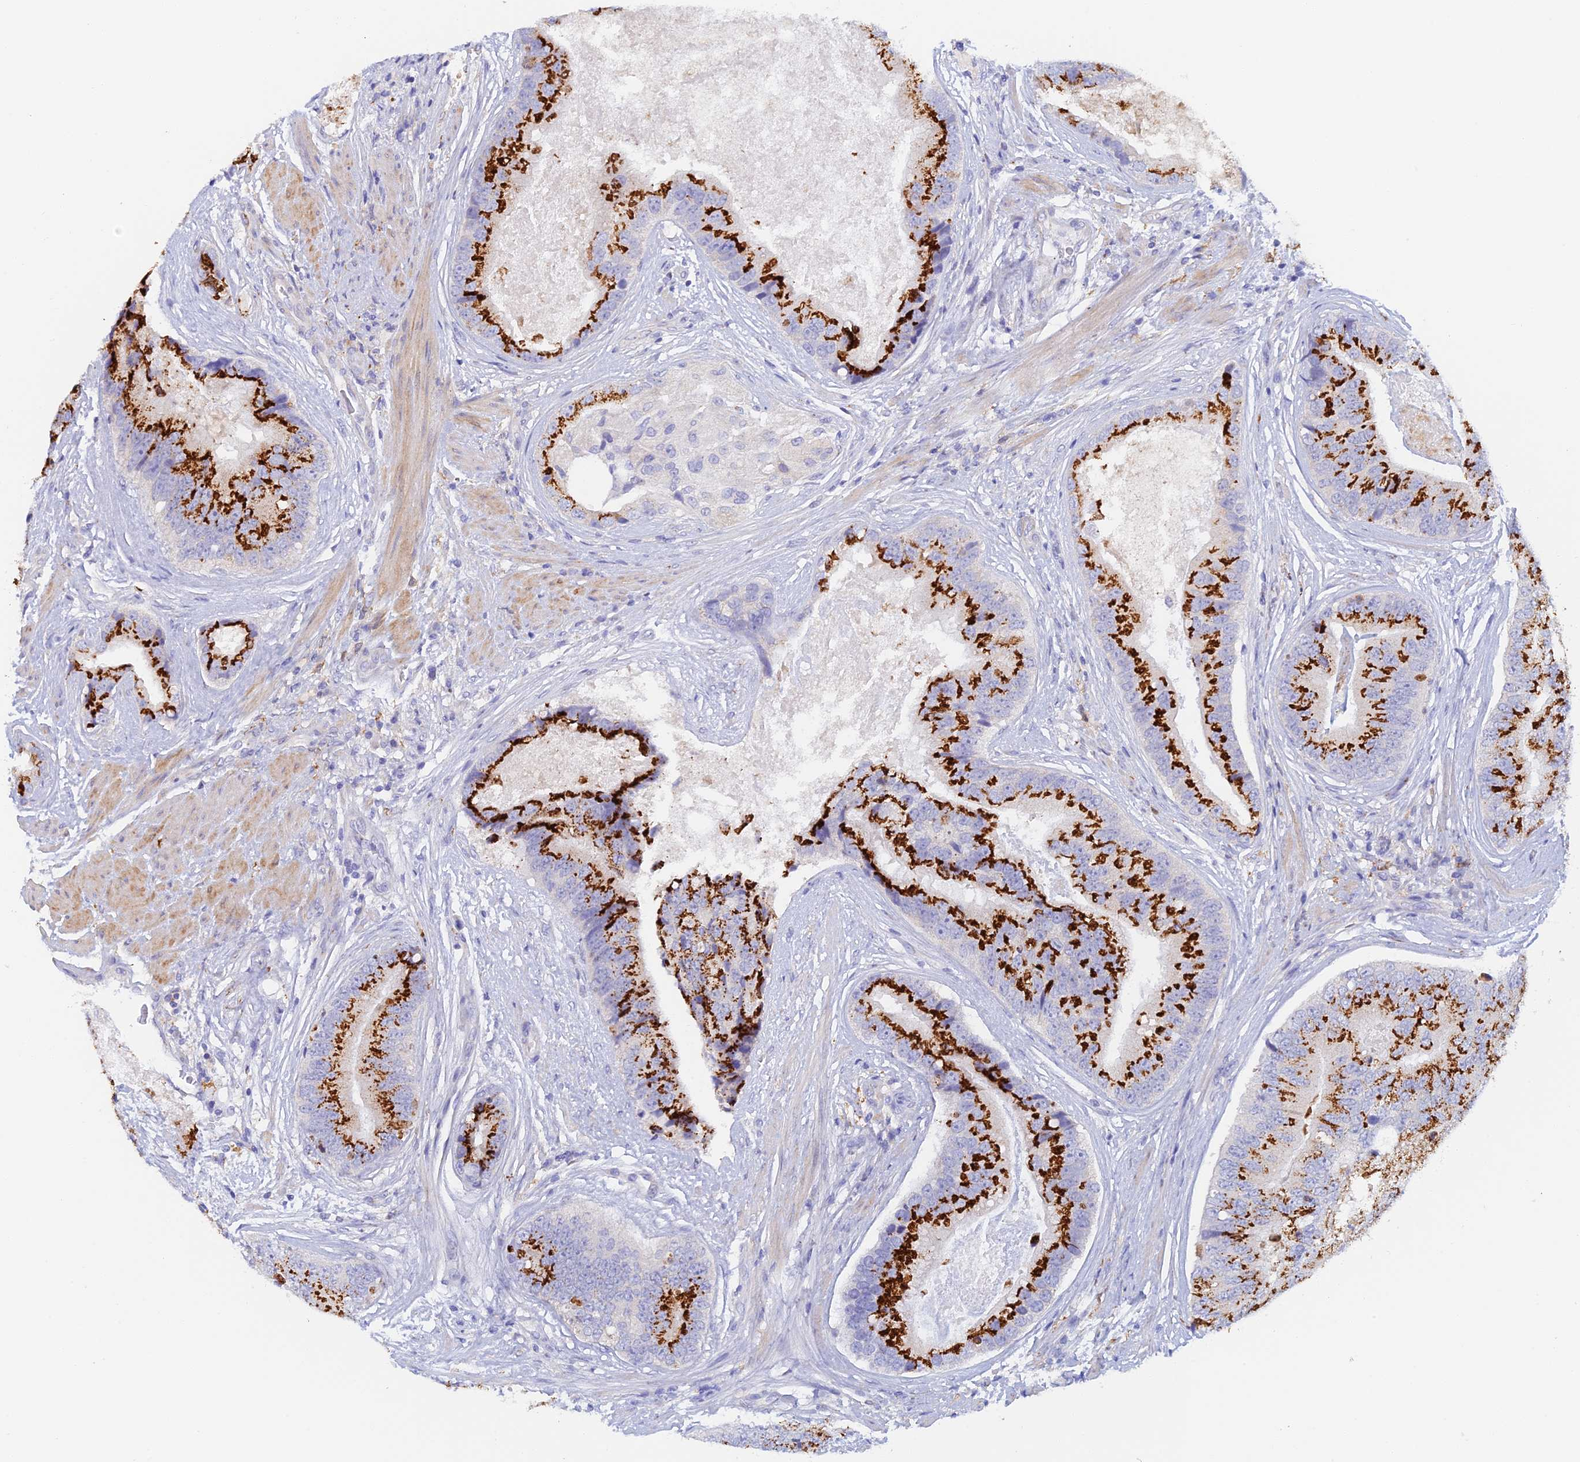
{"staining": {"intensity": "strong", "quantity": "25%-75%", "location": "cytoplasmic/membranous"}, "tissue": "prostate cancer", "cell_type": "Tumor cells", "image_type": "cancer", "snomed": [{"axis": "morphology", "description": "Adenocarcinoma, High grade"}, {"axis": "topography", "description": "Prostate"}], "caption": "High-magnification brightfield microscopy of adenocarcinoma (high-grade) (prostate) stained with DAB (brown) and counterstained with hematoxylin (blue). tumor cells exhibit strong cytoplasmic/membranous positivity is seen in about25%-75% of cells.", "gene": "SLC24A3", "patient": {"sex": "male", "age": 70}}